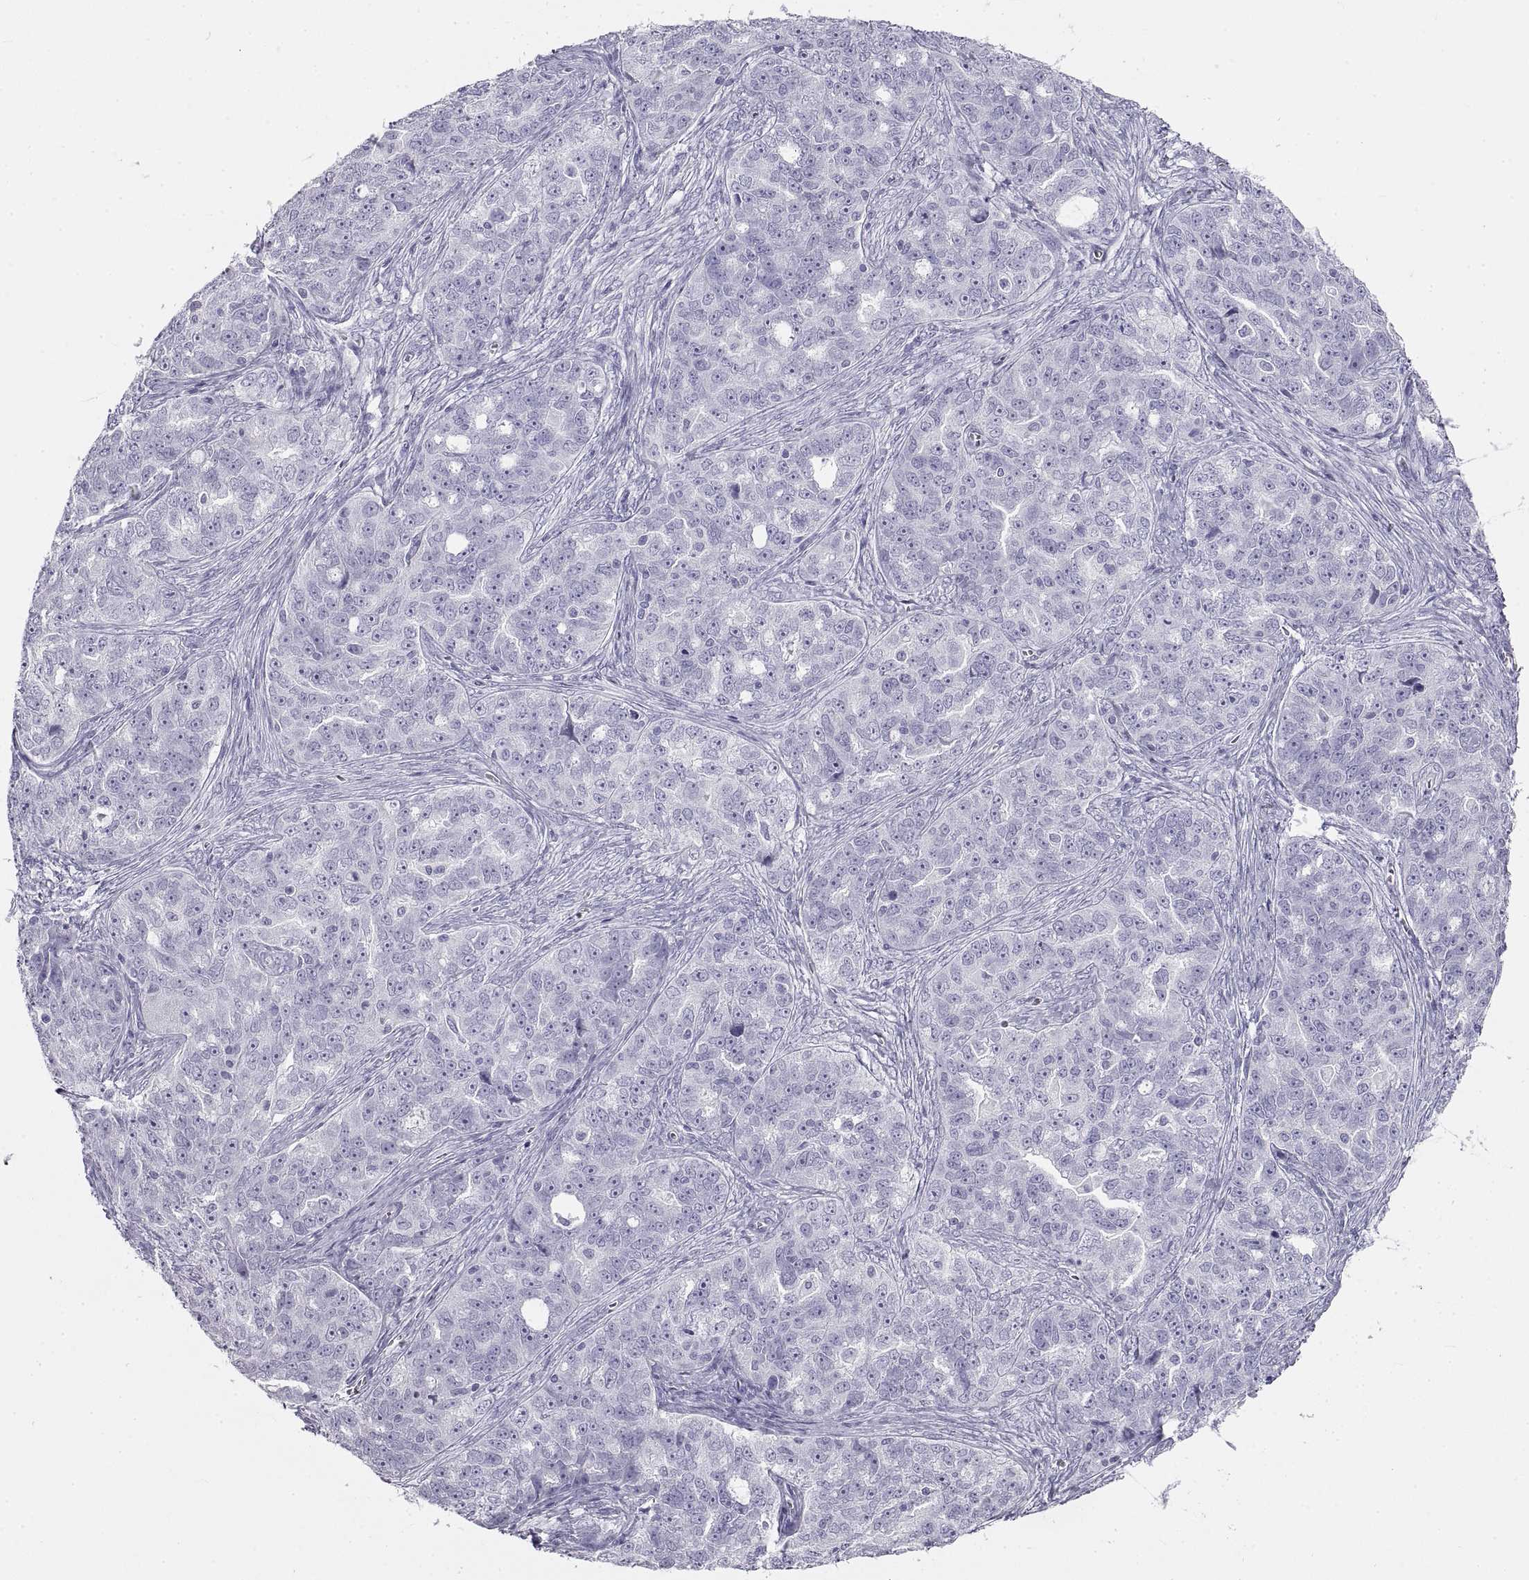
{"staining": {"intensity": "negative", "quantity": "none", "location": "none"}, "tissue": "ovarian cancer", "cell_type": "Tumor cells", "image_type": "cancer", "snomed": [{"axis": "morphology", "description": "Cystadenocarcinoma, serous, NOS"}, {"axis": "topography", "description": "Ovary"}], "caption": "Serous cystadenocarcinoma (ovarian) was stained to show a protein in brown. There is no significant expression in tumor cells. (DAB (3,3'-diaminobenzidine) immunohistochemistry with hematoxylin counter stain).", "gene": "RLBP1", "patient": {"sex": "female", "age": 51}}